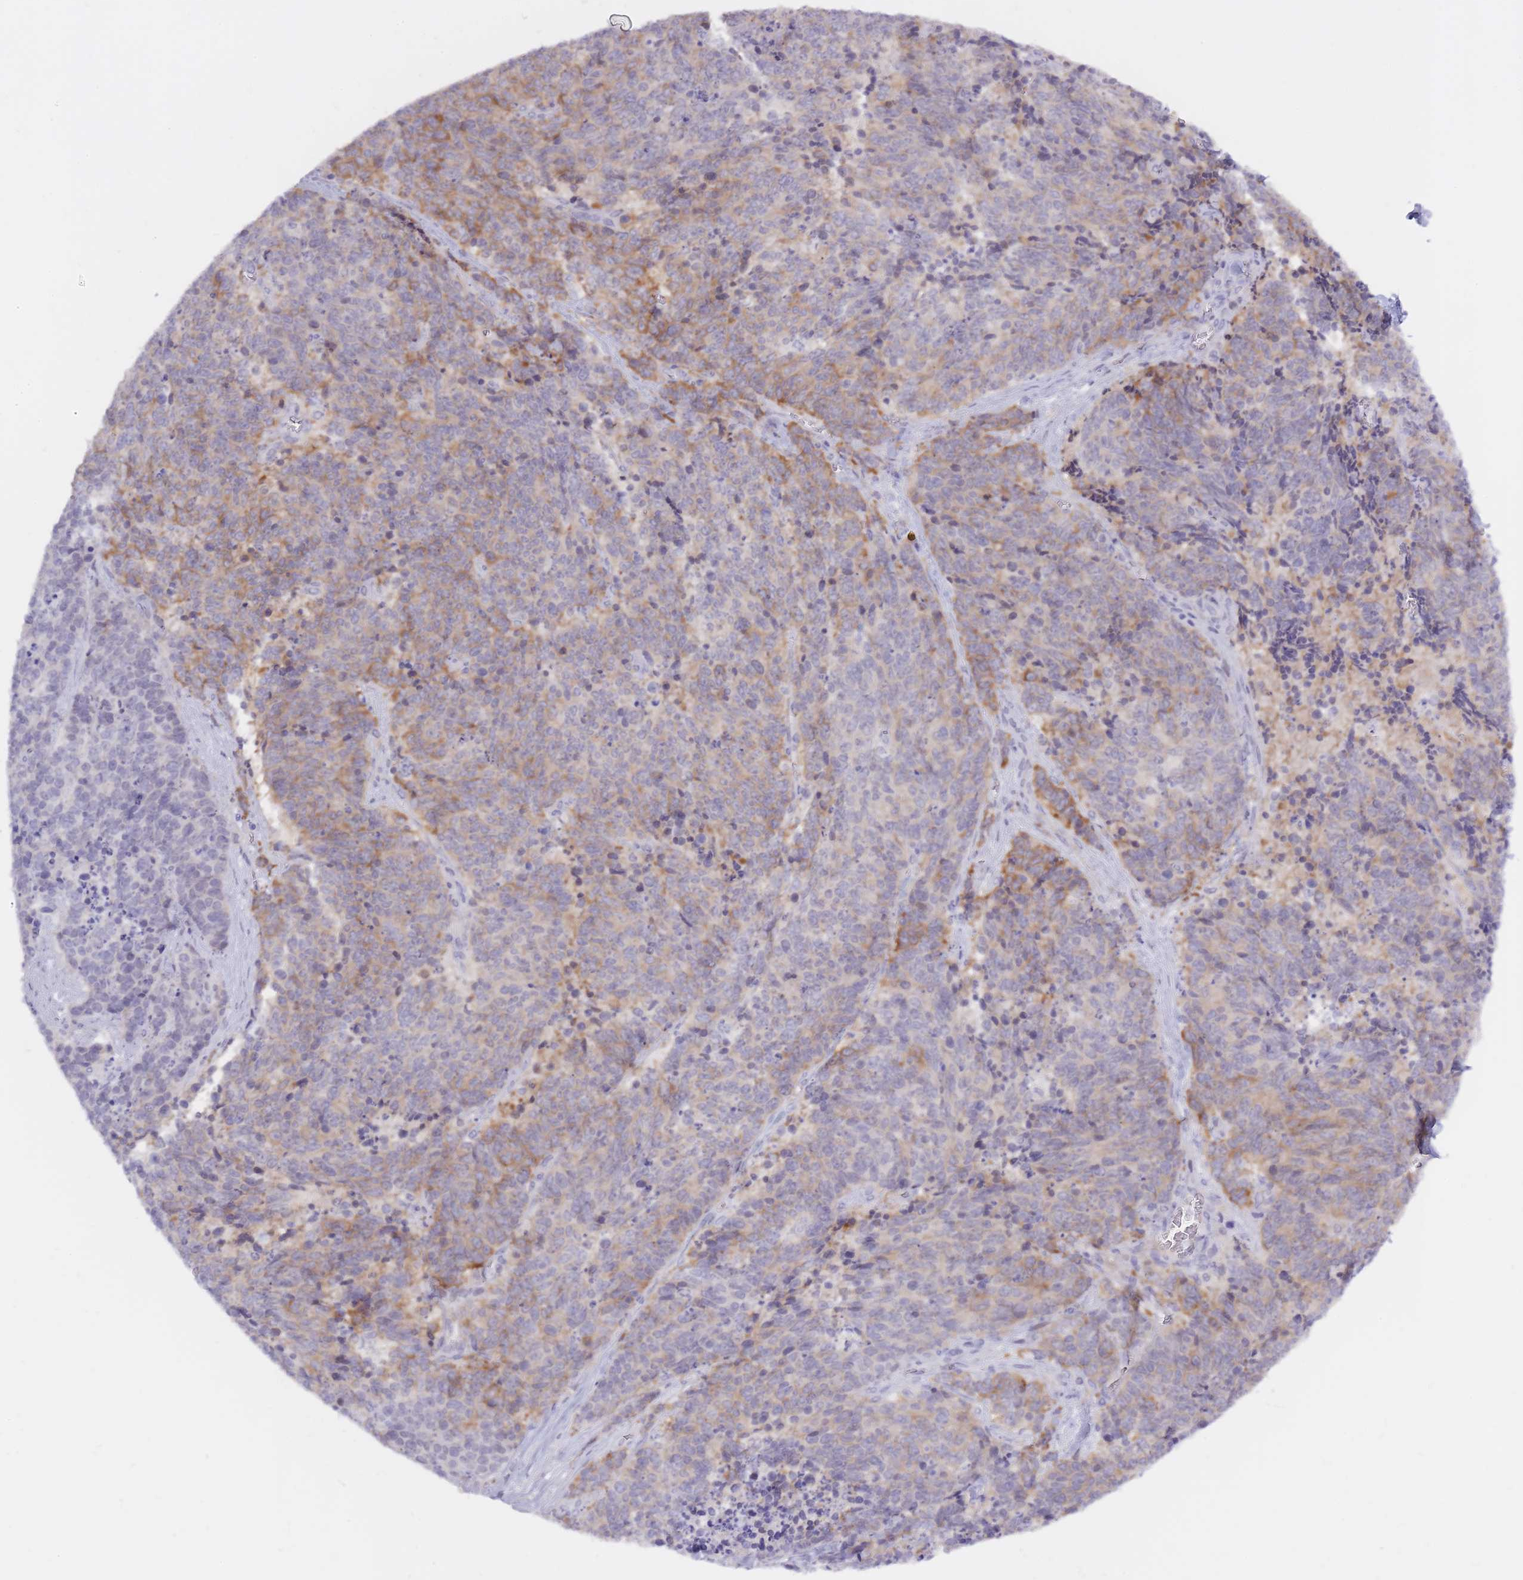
{"staining": {"intensity": "moderate", "quantity": "<25%", "location": "cytoplasmic/membranous"}, "tissue": "cervical cancer", "cell_type": "Tumor cells", "image_type": "cancer", "snomed": [{"axis": "morphology", "description": "Squamous cell carcinoma, NOS"}, {"axis": "topography", "description": "Cervix"}], "caption": "Protein expression analysis of squamous cell carcinoma (cervical) shows moderate cytoplasmic/membranous staining in about <25% of tumor cells. (Brightfield microscopy of DAB IHC at high magnification).", "gene": "BDKRB2", "patient": {"sex": "female", "age": 29}}